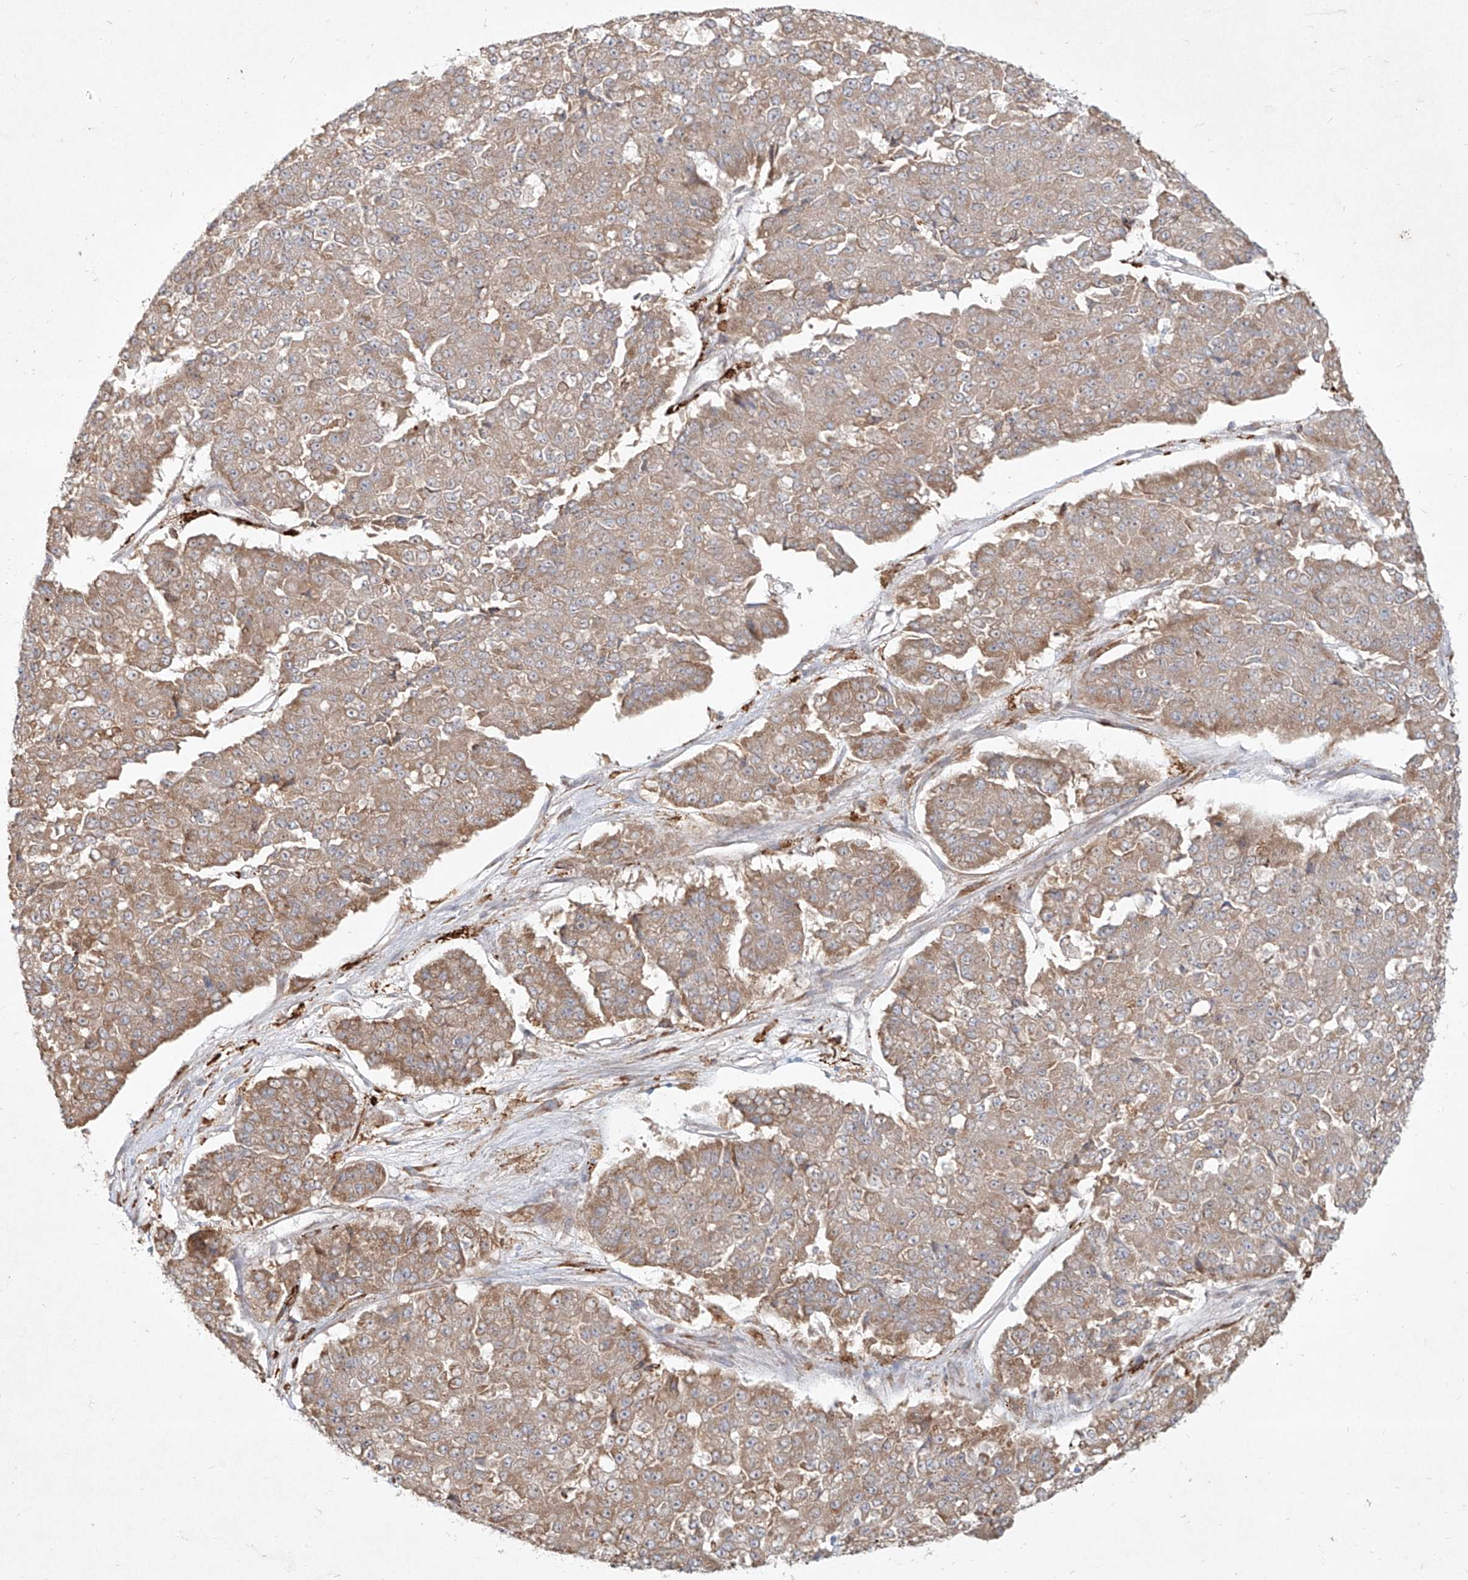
{"staining": {"intensity": "weak", "quantity": ">75%", "location": "cytoplasmic/membranous"}, "tissue": "pancreatic cancer", "cell_type": "Tumor cells", "image_type": "cancer", "snomed": [{"axis": "morphology", "description": "Adenocarcinoma, NOS"}, {"axis": "topography", "description": "Pancreas"}], "caption": "An immunohistochemistry (IHC) micrograph of neoplastic tissue is shown. Protein staining in brown shows weak cytoplasmic/membranous positivity in pancreatic cancer within tumor cells.", "gene": "CD209", "patient": {"sex": "male", "age": 50}}